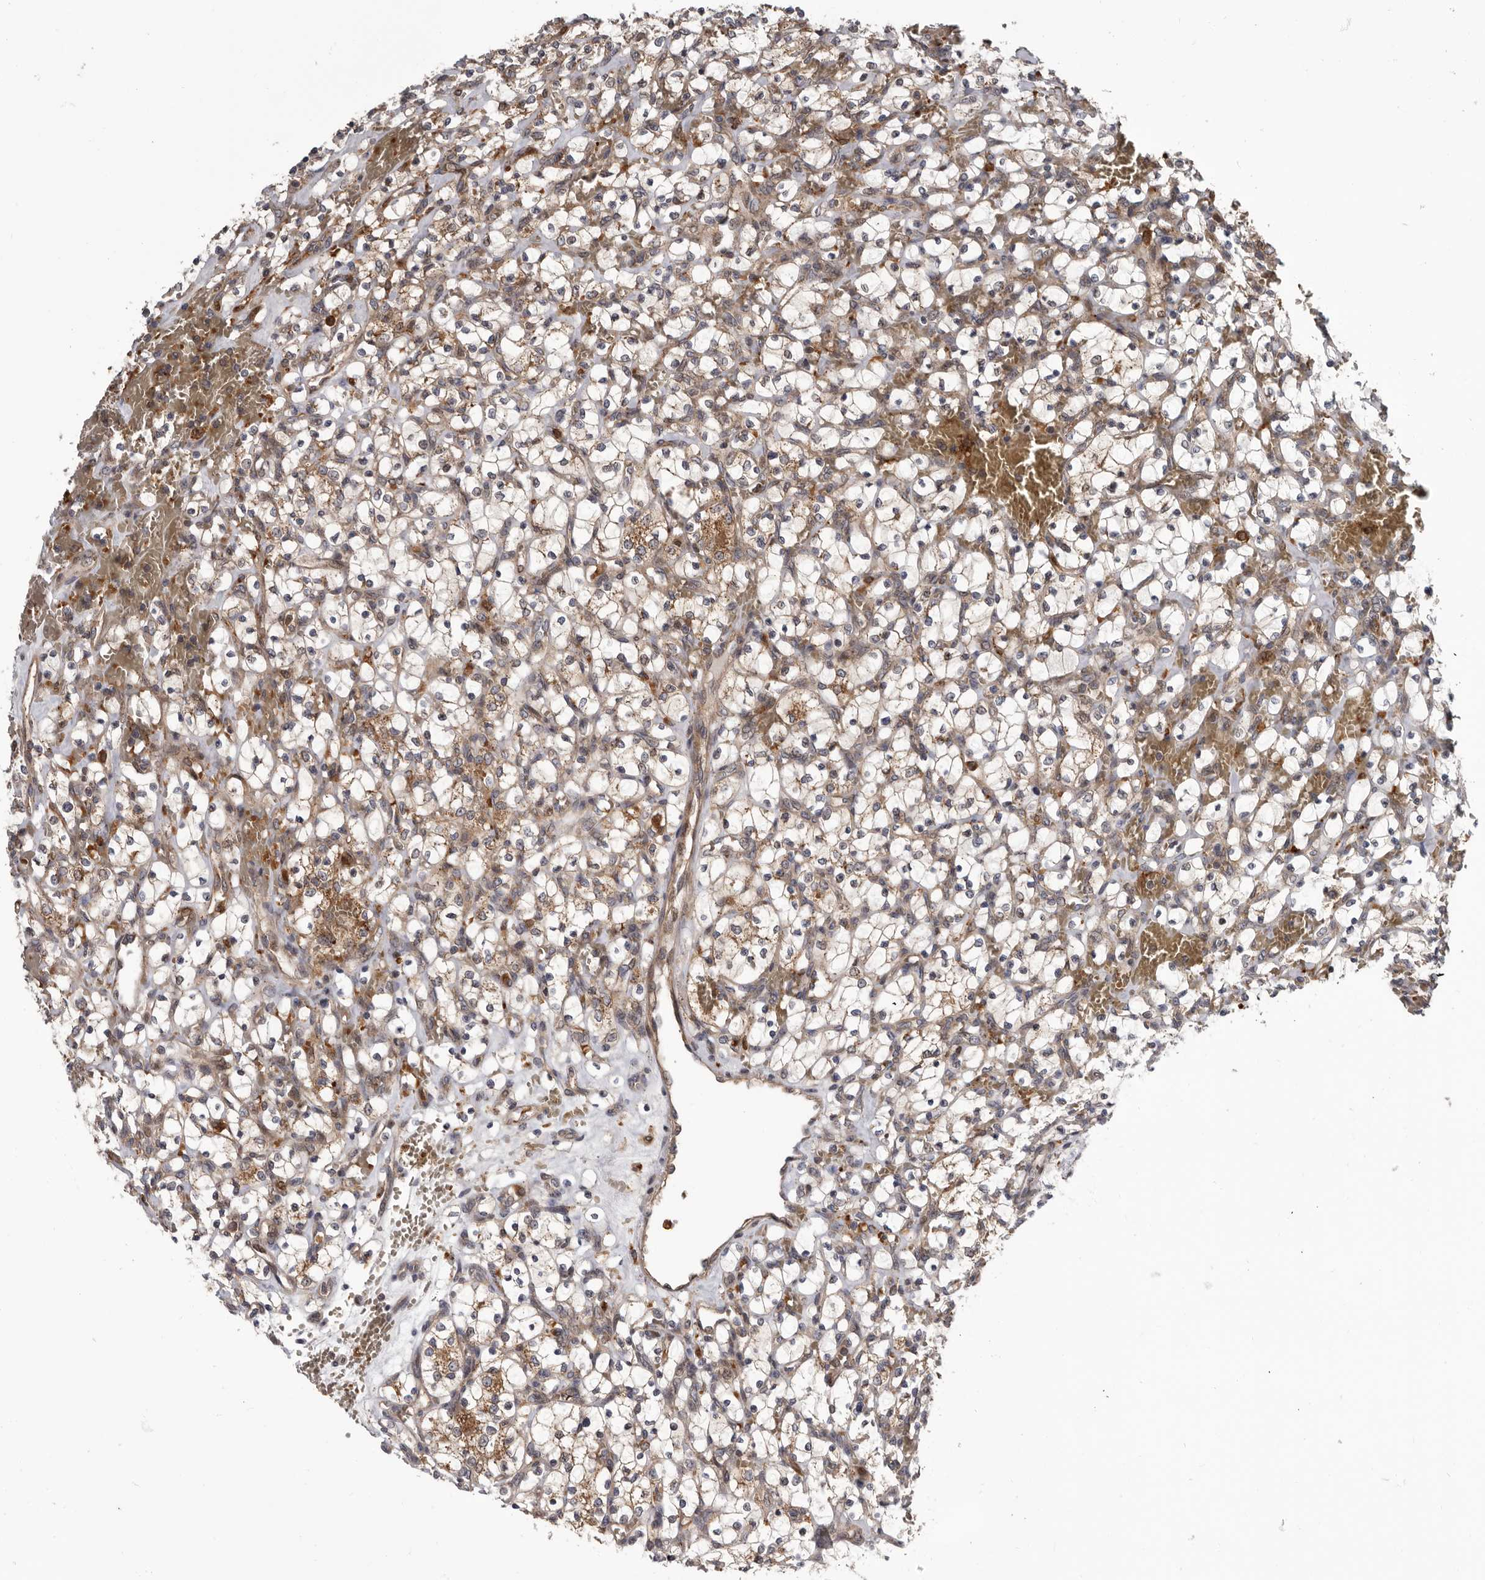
{"staining": {"intensity": "weak", "quantity": ">75%", "location": "cytoplasmic/membranous"}, "tissue": "renal cancer", "cell_type": "Tumor cells", "image_type": "cancer", "snomed": [{"axis": "morphology", "description": "Adenocarcinoma, NOS"}, {"axis": "topography", "description": "Kidney"}], "caption": "Adenocarcinoma (renal) stained for a protein (brown) displays weak cytoplasmic/membranous positive staining in approximately >75% of tumor cells.", "gene": "FGFR4", "patient": {"sex": "female", "age": 69}}